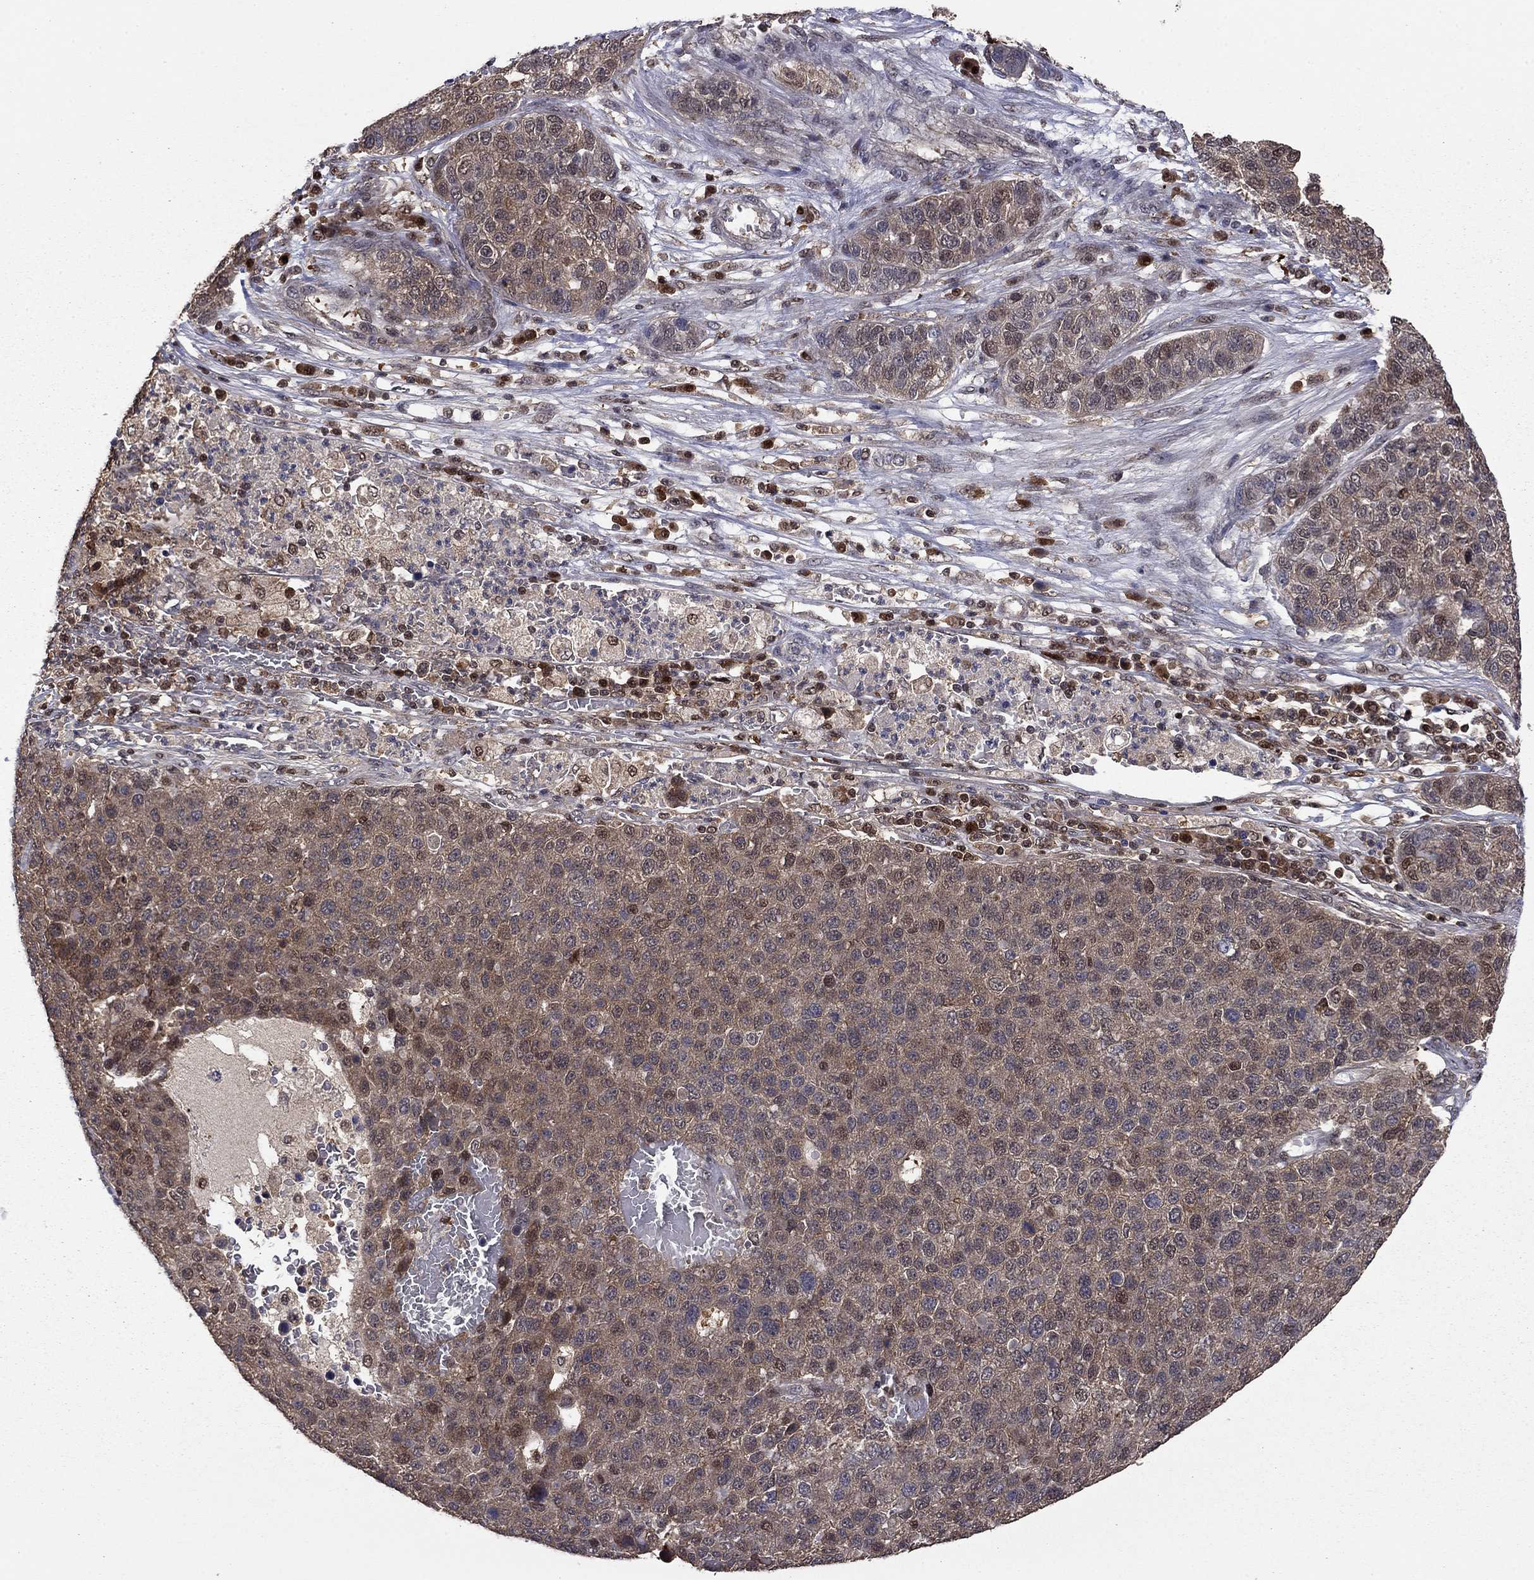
{"staining": {"intensity": "weak", "quantity": ">75%", "location": "cytoplasmic/membranous"}, "tissue": "pancreatic cancer", "cell_type": "Tumor cells", "image_type": "cancer", "snomed": [{"axis": "morphology", "description": "Adenocarcinoma, NOS"}, {"axis": "topography", "description": "Pancreas"}], "caption": "Protein positivity by IHC displays weak cytoplasmic/membranous positivity in about >75% of tumor cells in pancreatic adenocarcinoma.", "gene": "APPBP2", "patient": {"sex": "female", "age": 61}}